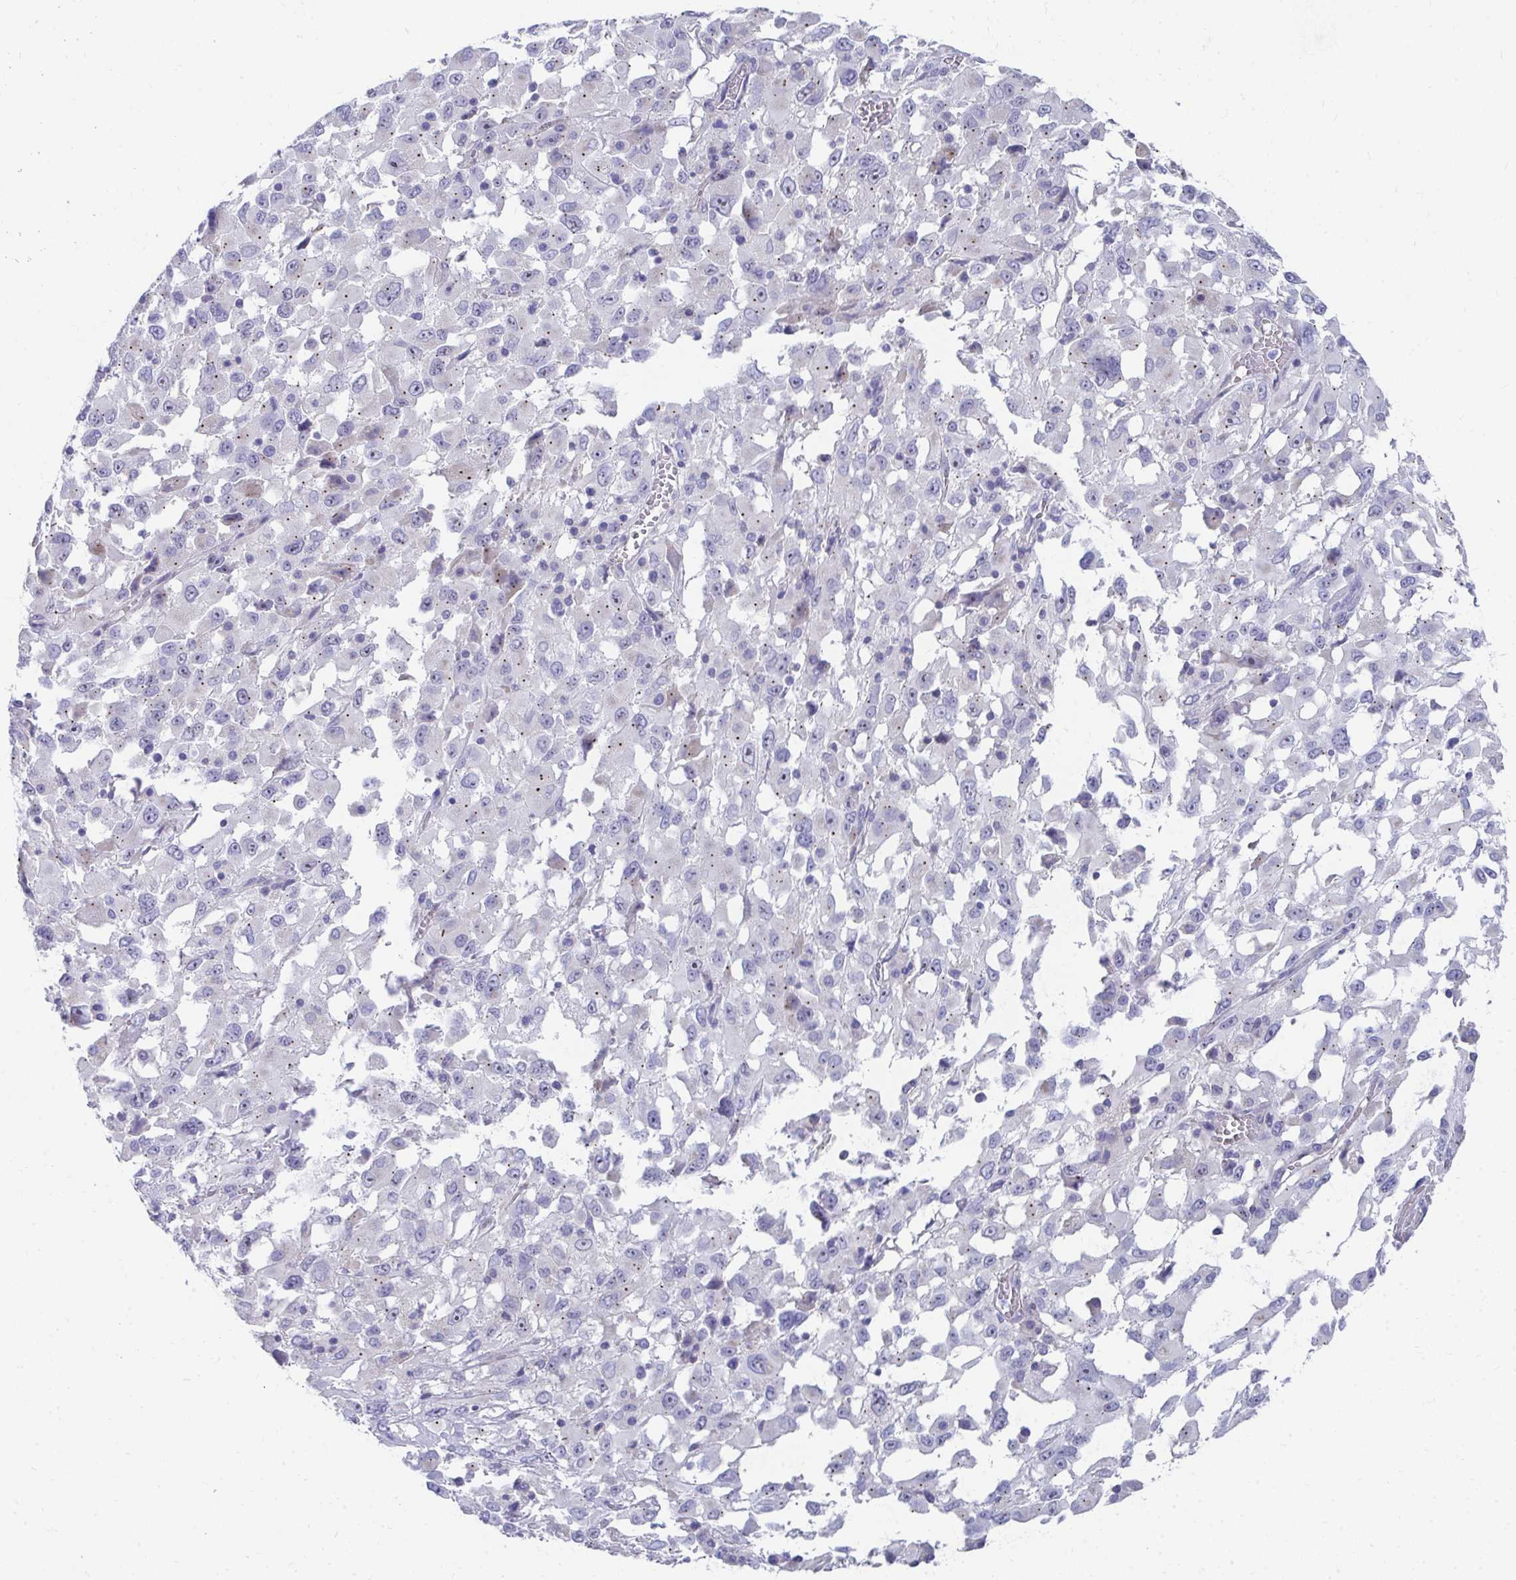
{"staining": {"intensity": "weak", "quantity": "<25%", "location": "cytoplasmic/membranous"}, "tissue": "melanoma", "cell_type": "Tumor cells", "image_type": "cancer", "snomed": [{"axis": "morphology", "description": "Malignant melanoma, Metastatic site"}, {"axis": "topography", "description": "Soft tissue"}], "caption": "IHC image of neoplastic tissue: human malignant melanoma (metastatic site) stained with DAB (3,3'-diaminobenzidine) demonstrates no significant protein expression in tumor cells.", "gene": "TMPRSS2", "patient": {"sex": "male", "age": 50}}